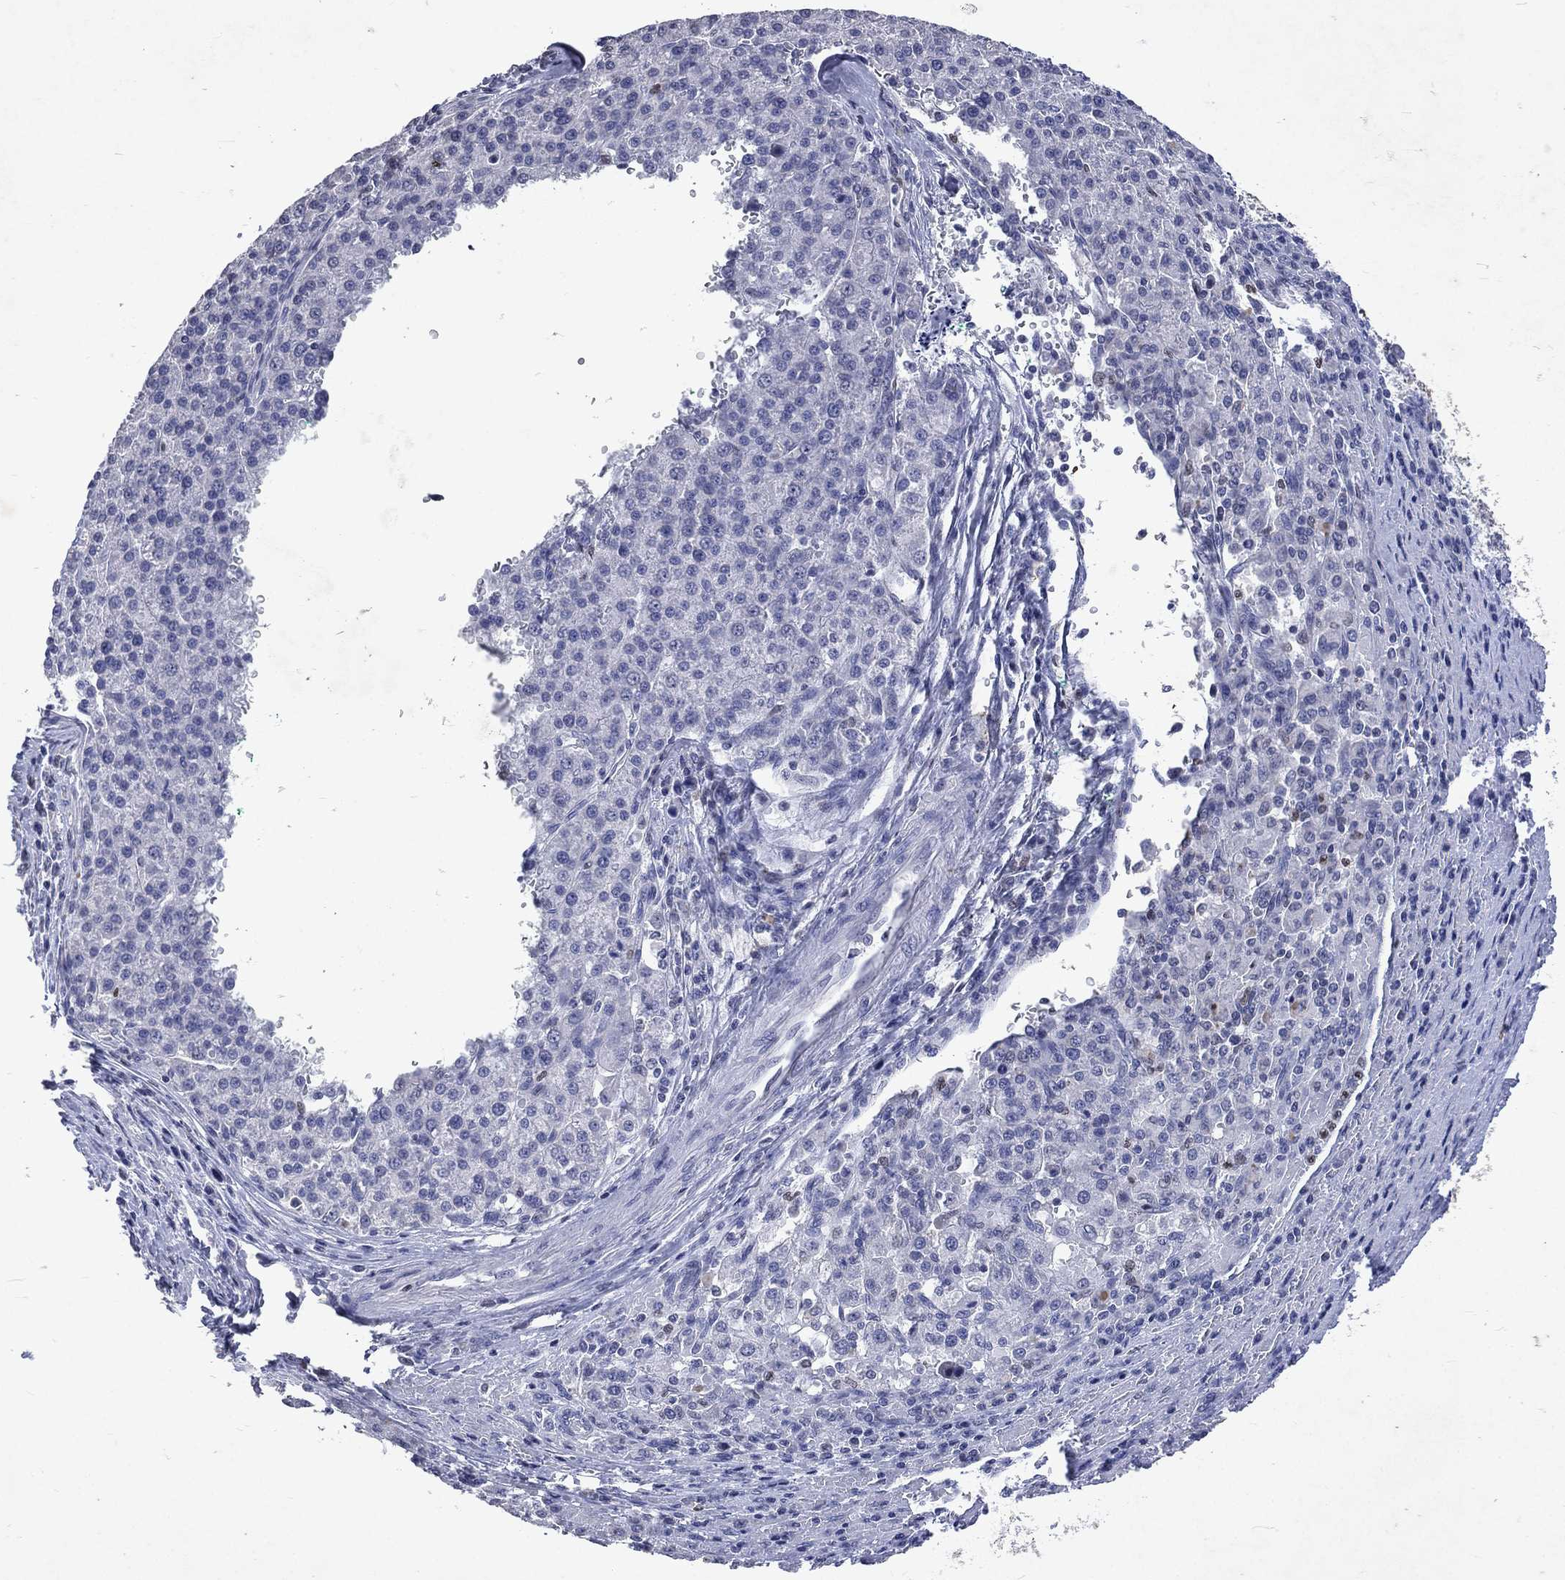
{"staining": {"intensity": "negative", "quantity": "none", "location": "none"}, "tissue": "liver cancer", "cell_type": "Tumor cells", "image_type": "cancer", "snomed": [{"axis": "morphology", "description": "Carcinoma, Hepatocellular, NOS"}, {"axis": "topography", "description": "Liver"}], "caption": "Hepatocellular carcinoma (liver) was stained to show a protein in brown. There is no significant staining in tumor cells.", "gene": "SLC34A2", "patient": {"sex": "female", "age": 58}}